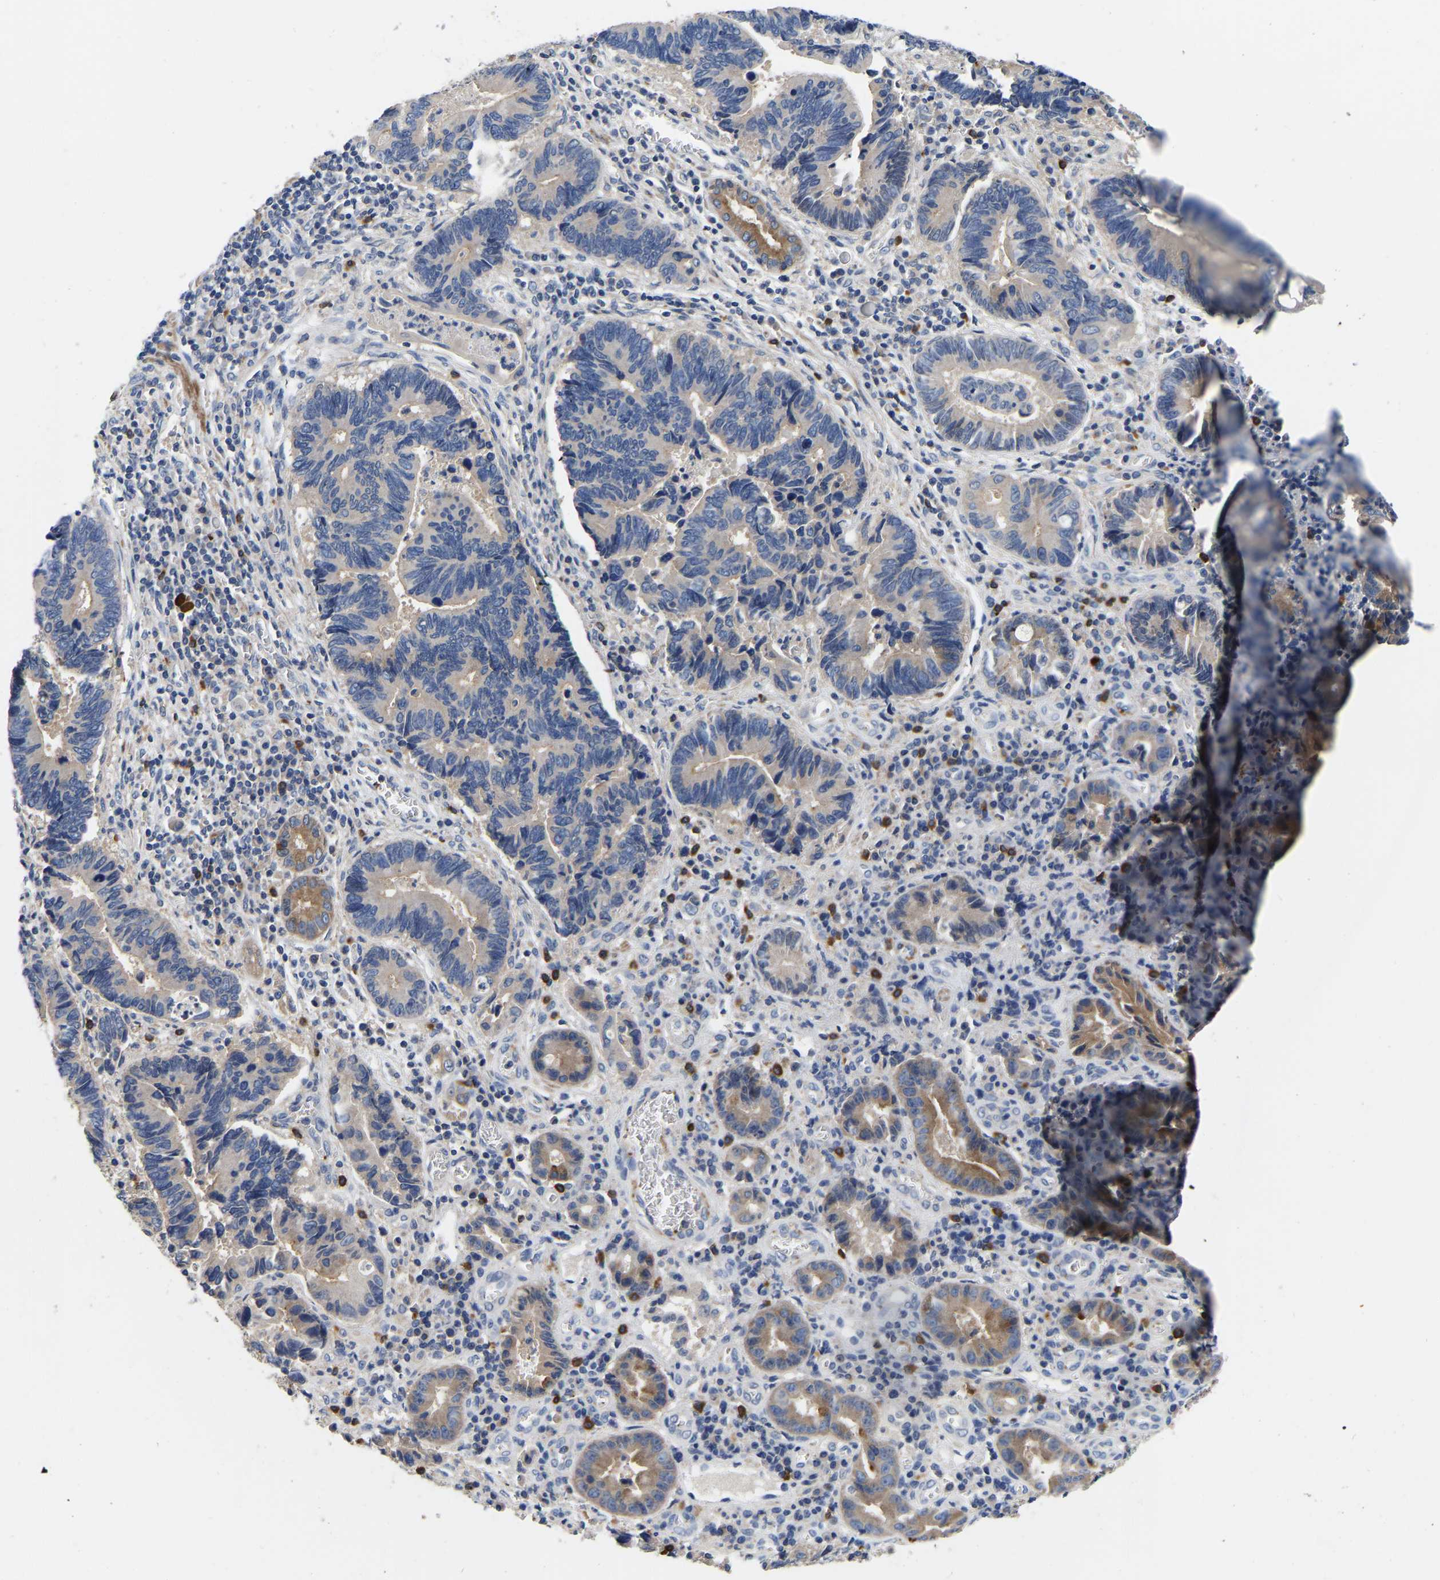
{"staining": {"intensity": "moderate", "quantity": "<25%", "location": "cytoplasmic/membranous"}, "tissue": "pancreatic cancer", "cell_type": "Tumor cells", "image_type": "cancer", "snomed": [{"axis": "morphology", "description": "Adenocarcinoma, NOS"}, {"axis": "topography", "description": "Pancreas"}], "caption": "A photomicrograph of human pancreatic cancer stained for a protein displays moderate cytoplasmic/membranous brown staining in tumor cells.", "gene": "RAB27B", "patient": {"sex": "female", "age": 70}}